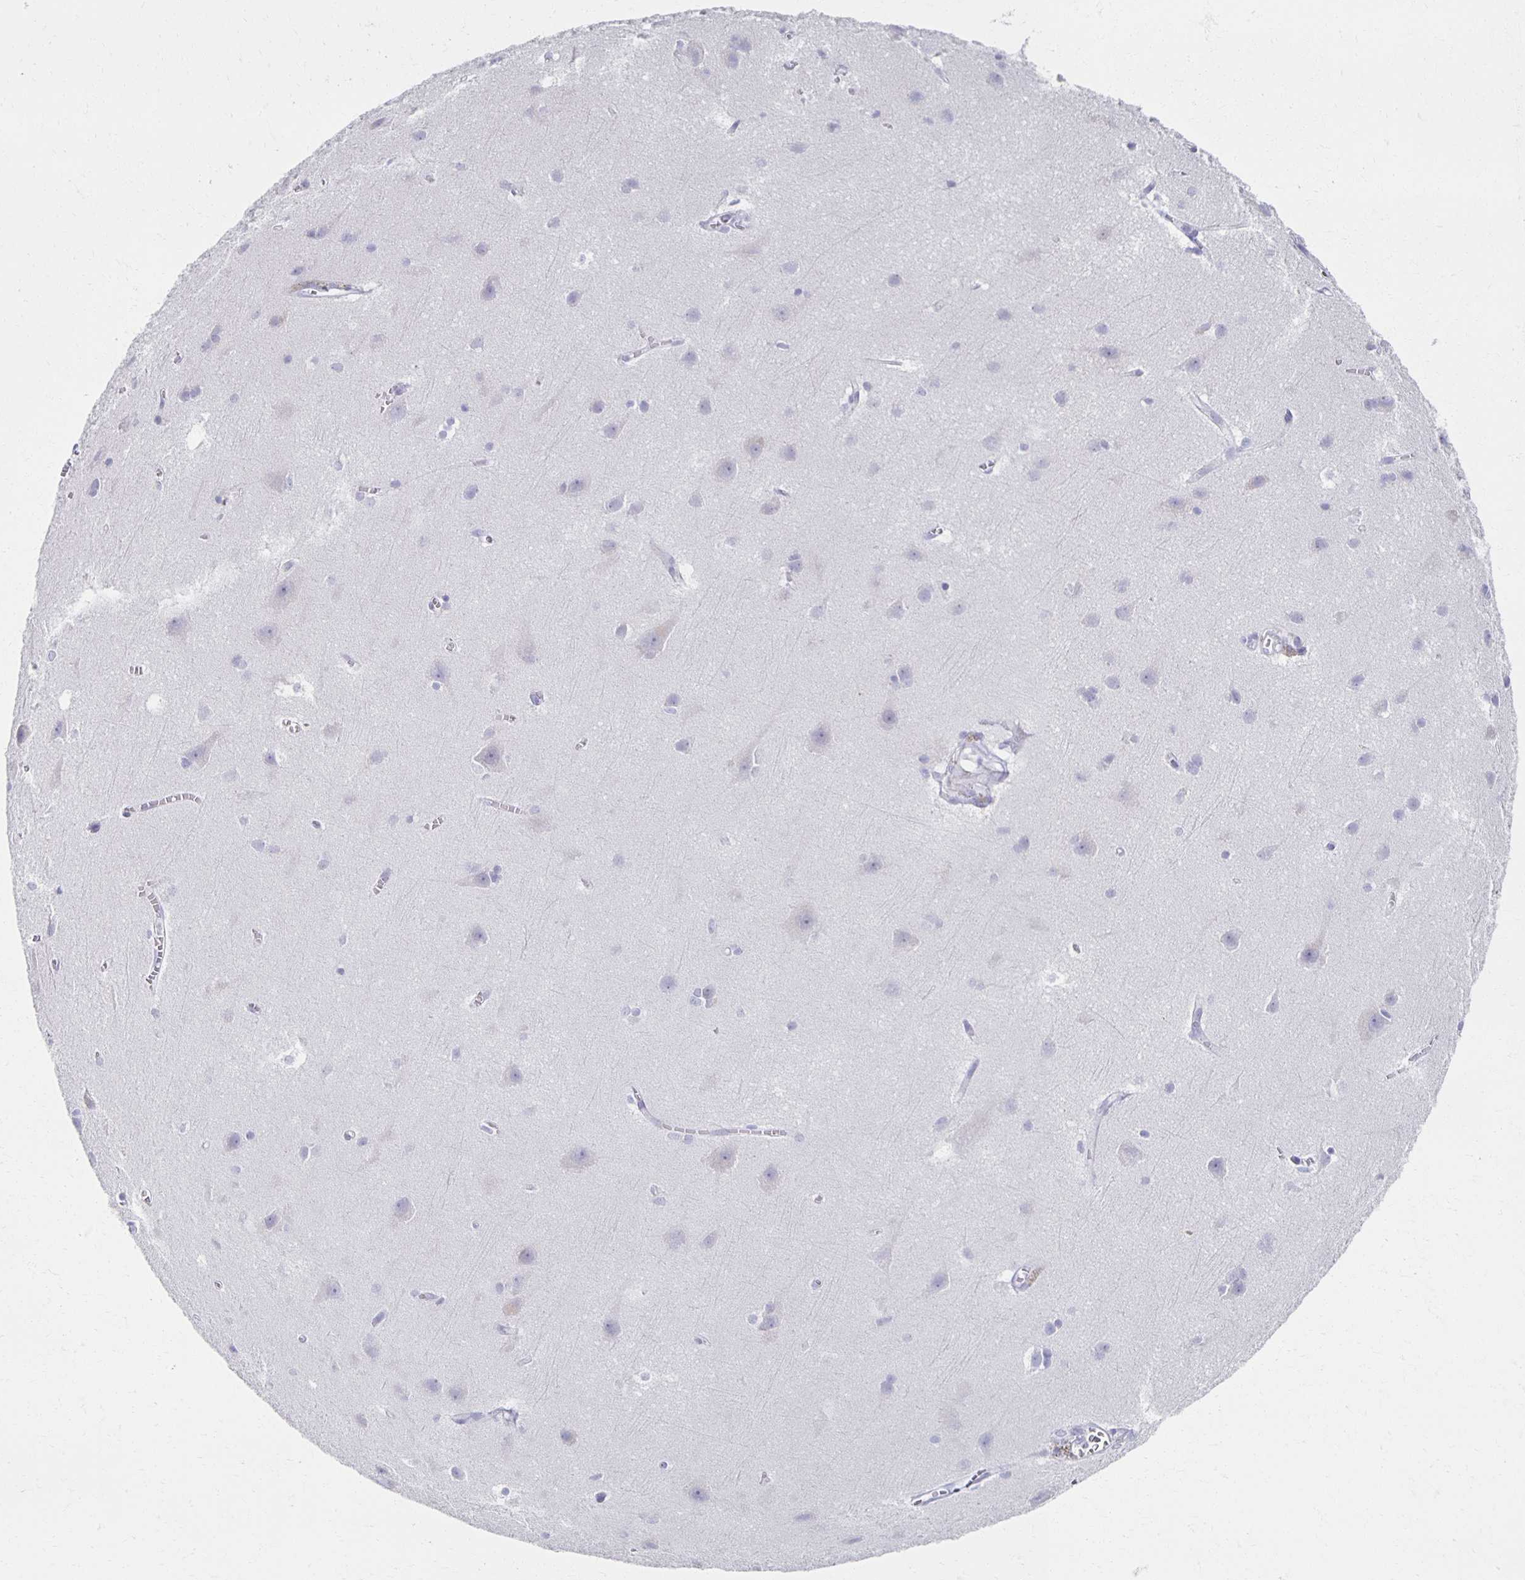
{"staining": {"intensity": "negative", "quantity": "none", "location": "none"}, "tissue": "cerebral cortex", "cell_type": "Endothelial cells", "image_type": "normal", "snomed": [{"axis": "morphology", "description": "Normal tissue, NOS"}, {"axis": "topography", "description": "Cerebral cortex"}], "caption": "Endothelial cells show no significant protein staining in unremarkable cerebral cortex.", "gene": "TEX44", "patient": {"sex": "male", "age": 37}}